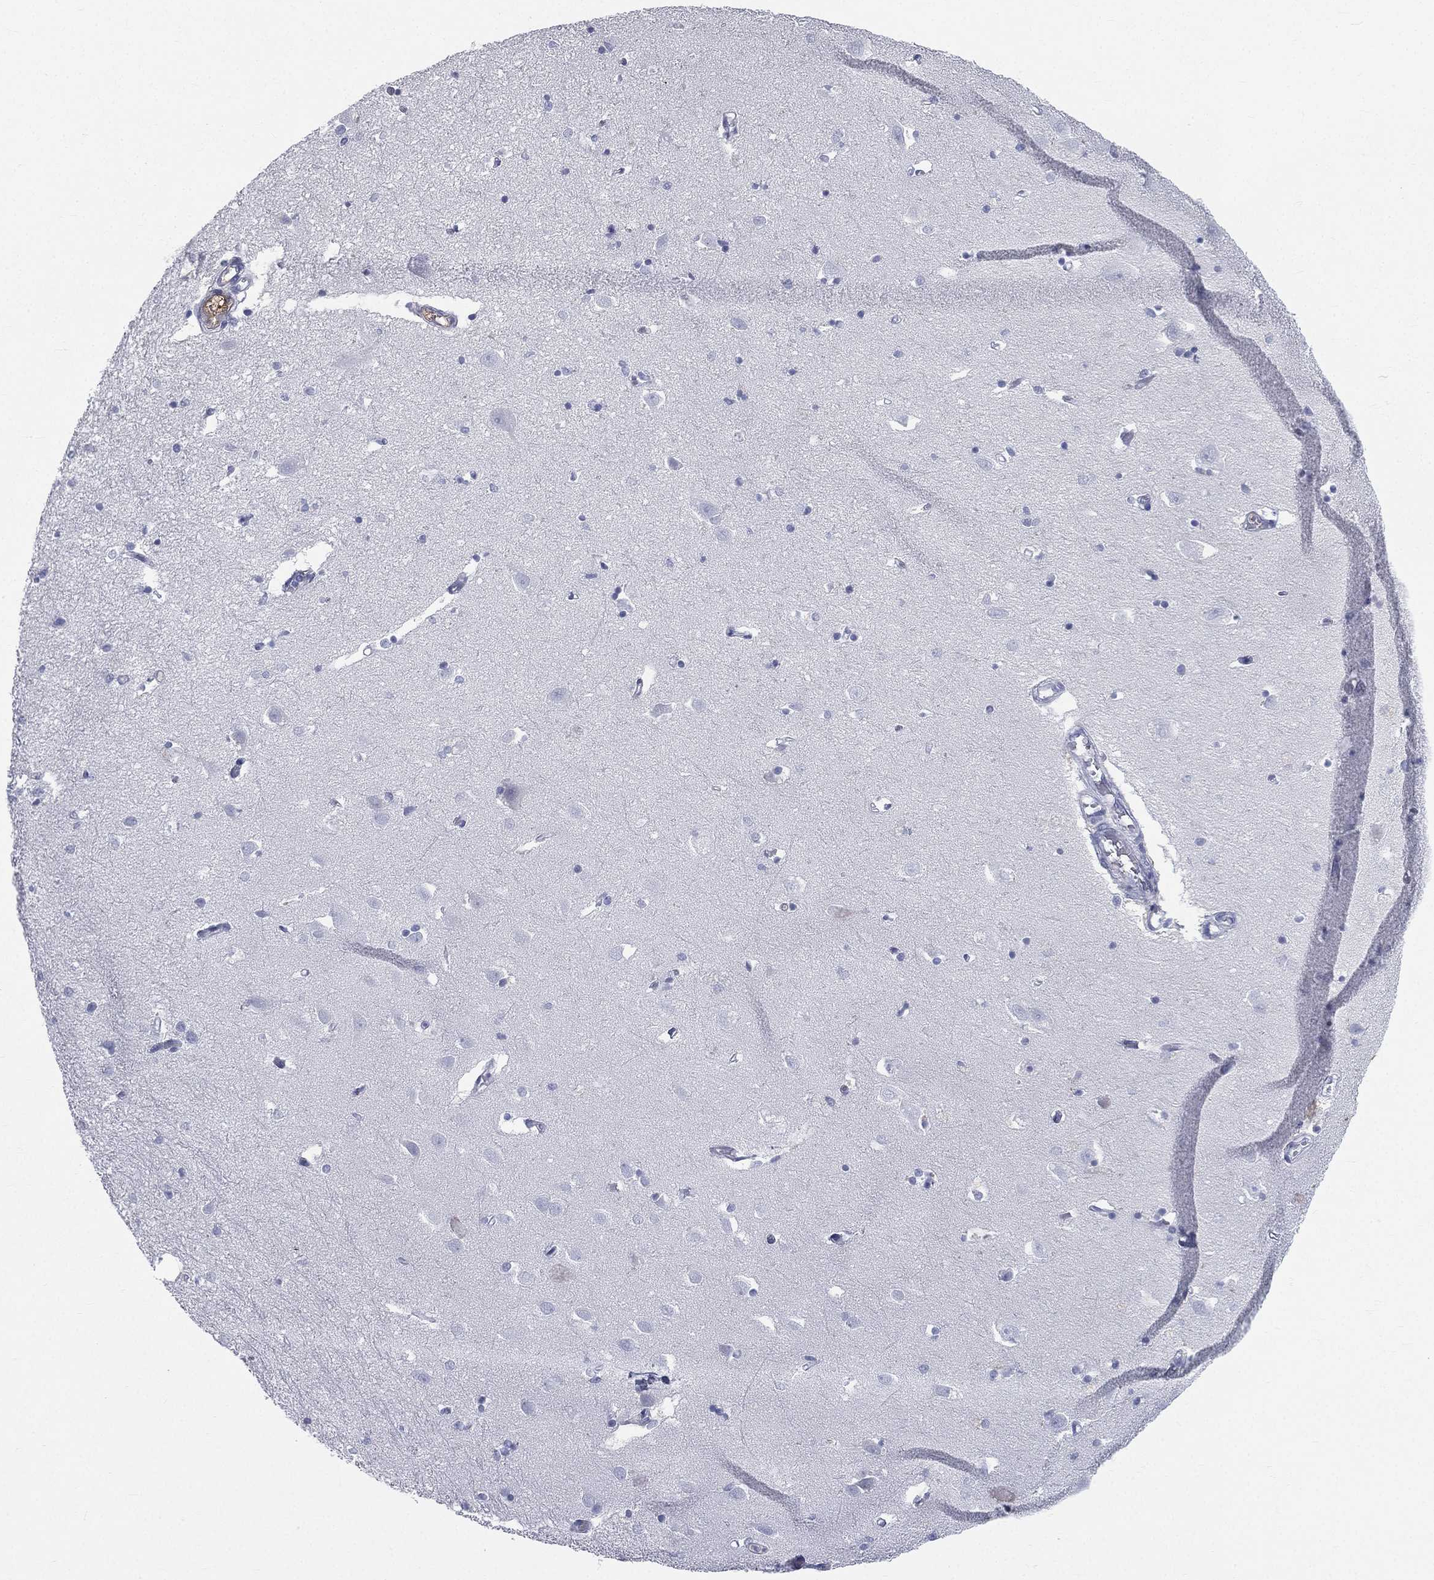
{"staining": {"intensity": "negative", "quantity": "none", "location": "none"}, "tissue": "hippocampus", "cell_type": "Glial cells", "image_type": "normal", "snomed": [{"axis": "morphology", "description": "Normal tissue, NOS"}, {"axis": "topography", "description": "Lateral ventricle wall"}, {"axis": "topography", "description": "Hippocampus"}], "caption": "Immunohistochemistry (IHC) image of normal human hippocampus stained for a protein (brown), which shows no staining in glial cells. (DAB (3,3'-diaminobenzidine) immunohistochemistry visualized using brightfield microscopy, high magnification).", "gene": "HP", "patient": {"sex": "female", "age": 63}}